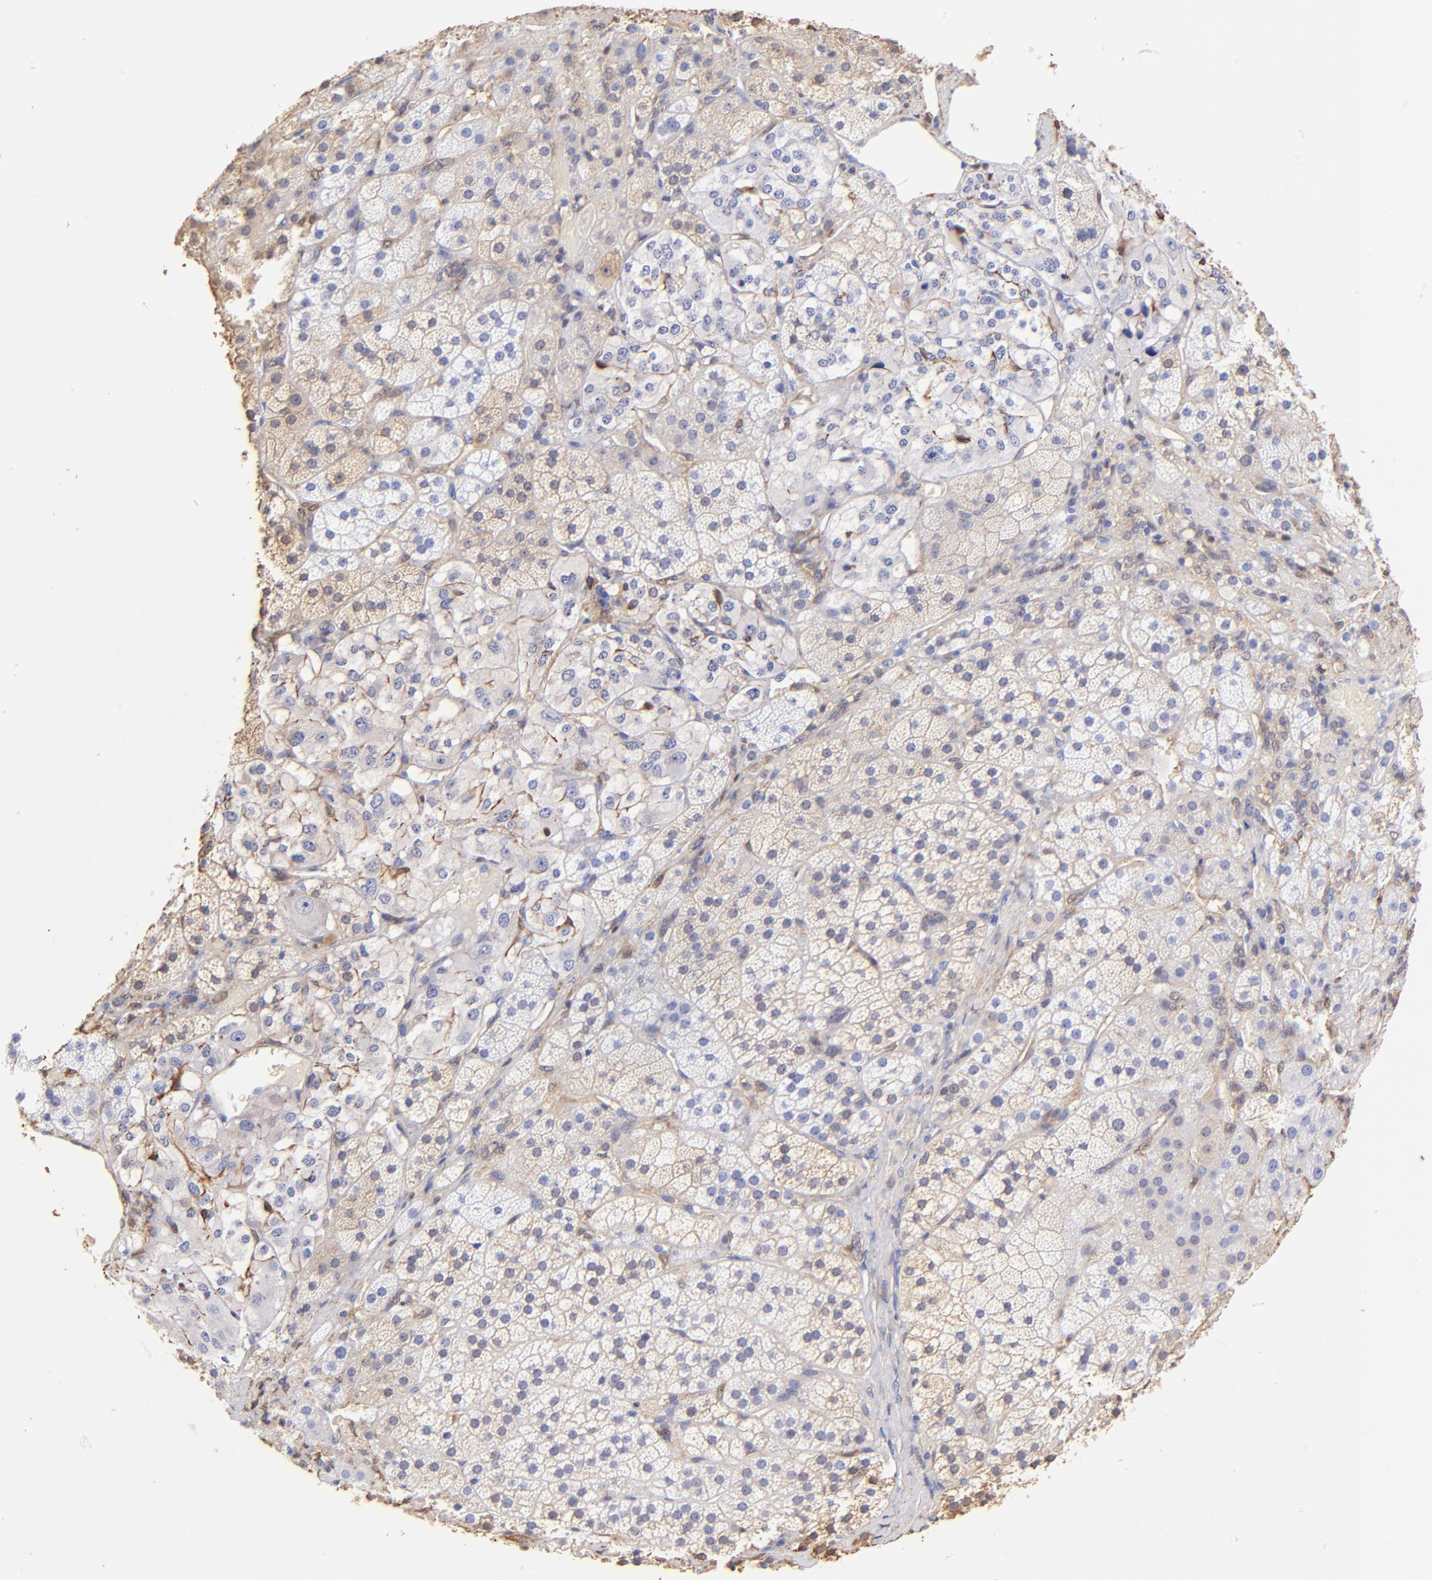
{"staining": {"intensity": "negative", "quantity": "none", "location": "none"}, "tissue": "adrenal gland", "cell_type": "Glandular cells", "image_type": "normal", "snomed": [{"axis": "morphology", "description": "Normal tissue, NOS"}, {"axis": "topography", "description": "Adrenal gland"}], "caption": "IHC image of normal adrenal gland: adrenal gland stained with DAB exhibits no significant protein expression in glandular cells. The staining is performed using DAB (3,3'-diaminobenzidine) brown chromogen with nuclei counter-stained in using hematoxylin.", "gene": "ALDH1A1", "patient": {"sex": "female", "age": 44}}